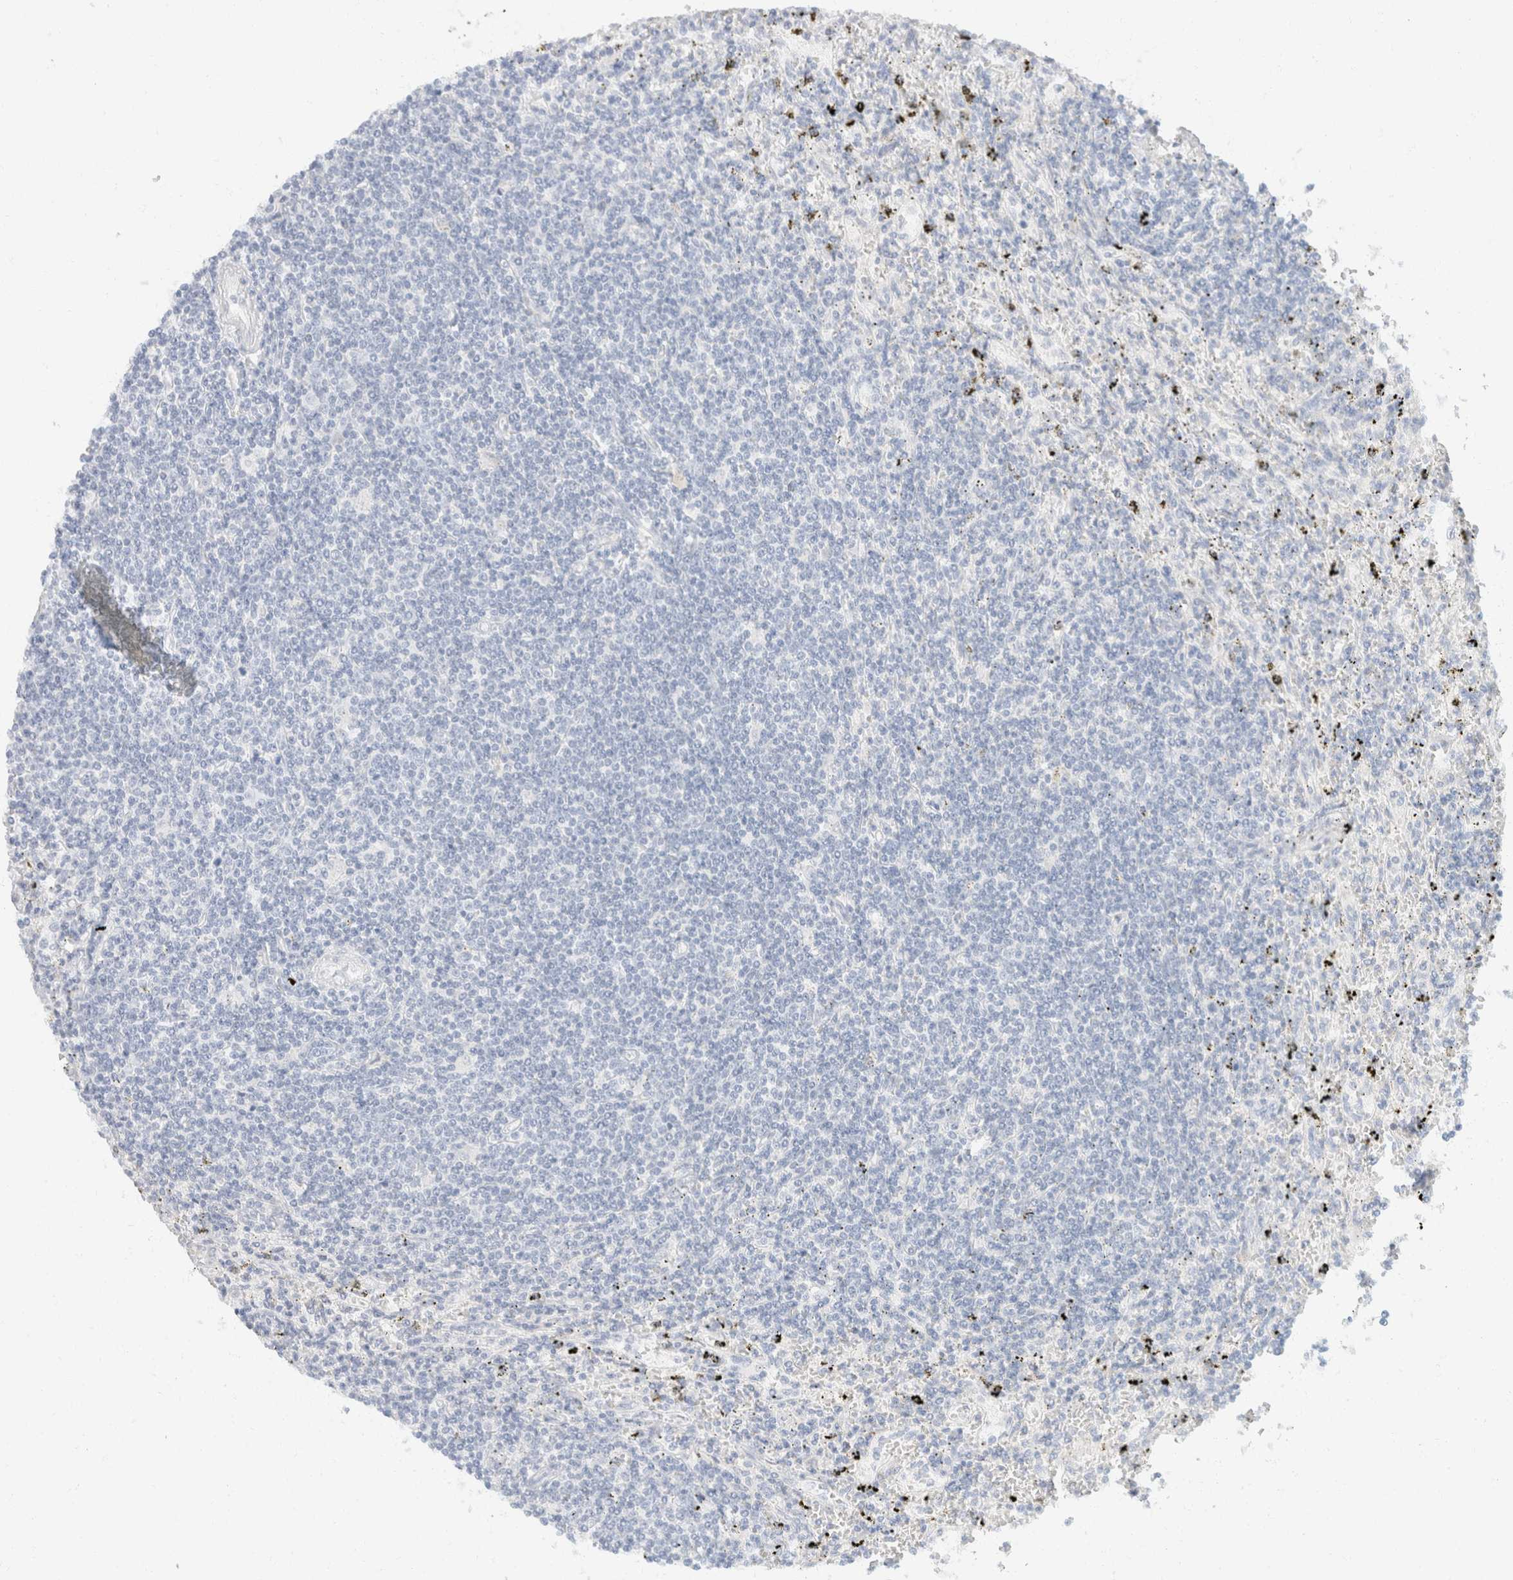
{"staining": {"intensity": "negative", "quantity": "none", "location": "none"}, "tissue": "lymphoma", "cell_type": "Tumor cells", "image_type": "cancer", "snomed": [{"axis": "morphology", "description": "Malignant lymphoma, non-Hodgkin's type, Low grade"}, {"axis": "topography", "description": "Spleen"}], "caption": "The histopathology image demonstrates no significant staining in tumor cells of low-grade malignant lymphoma, non-Hodgkin's type.", "gene": "KRT20", "patient": {"sex": "male", "age": 76}}